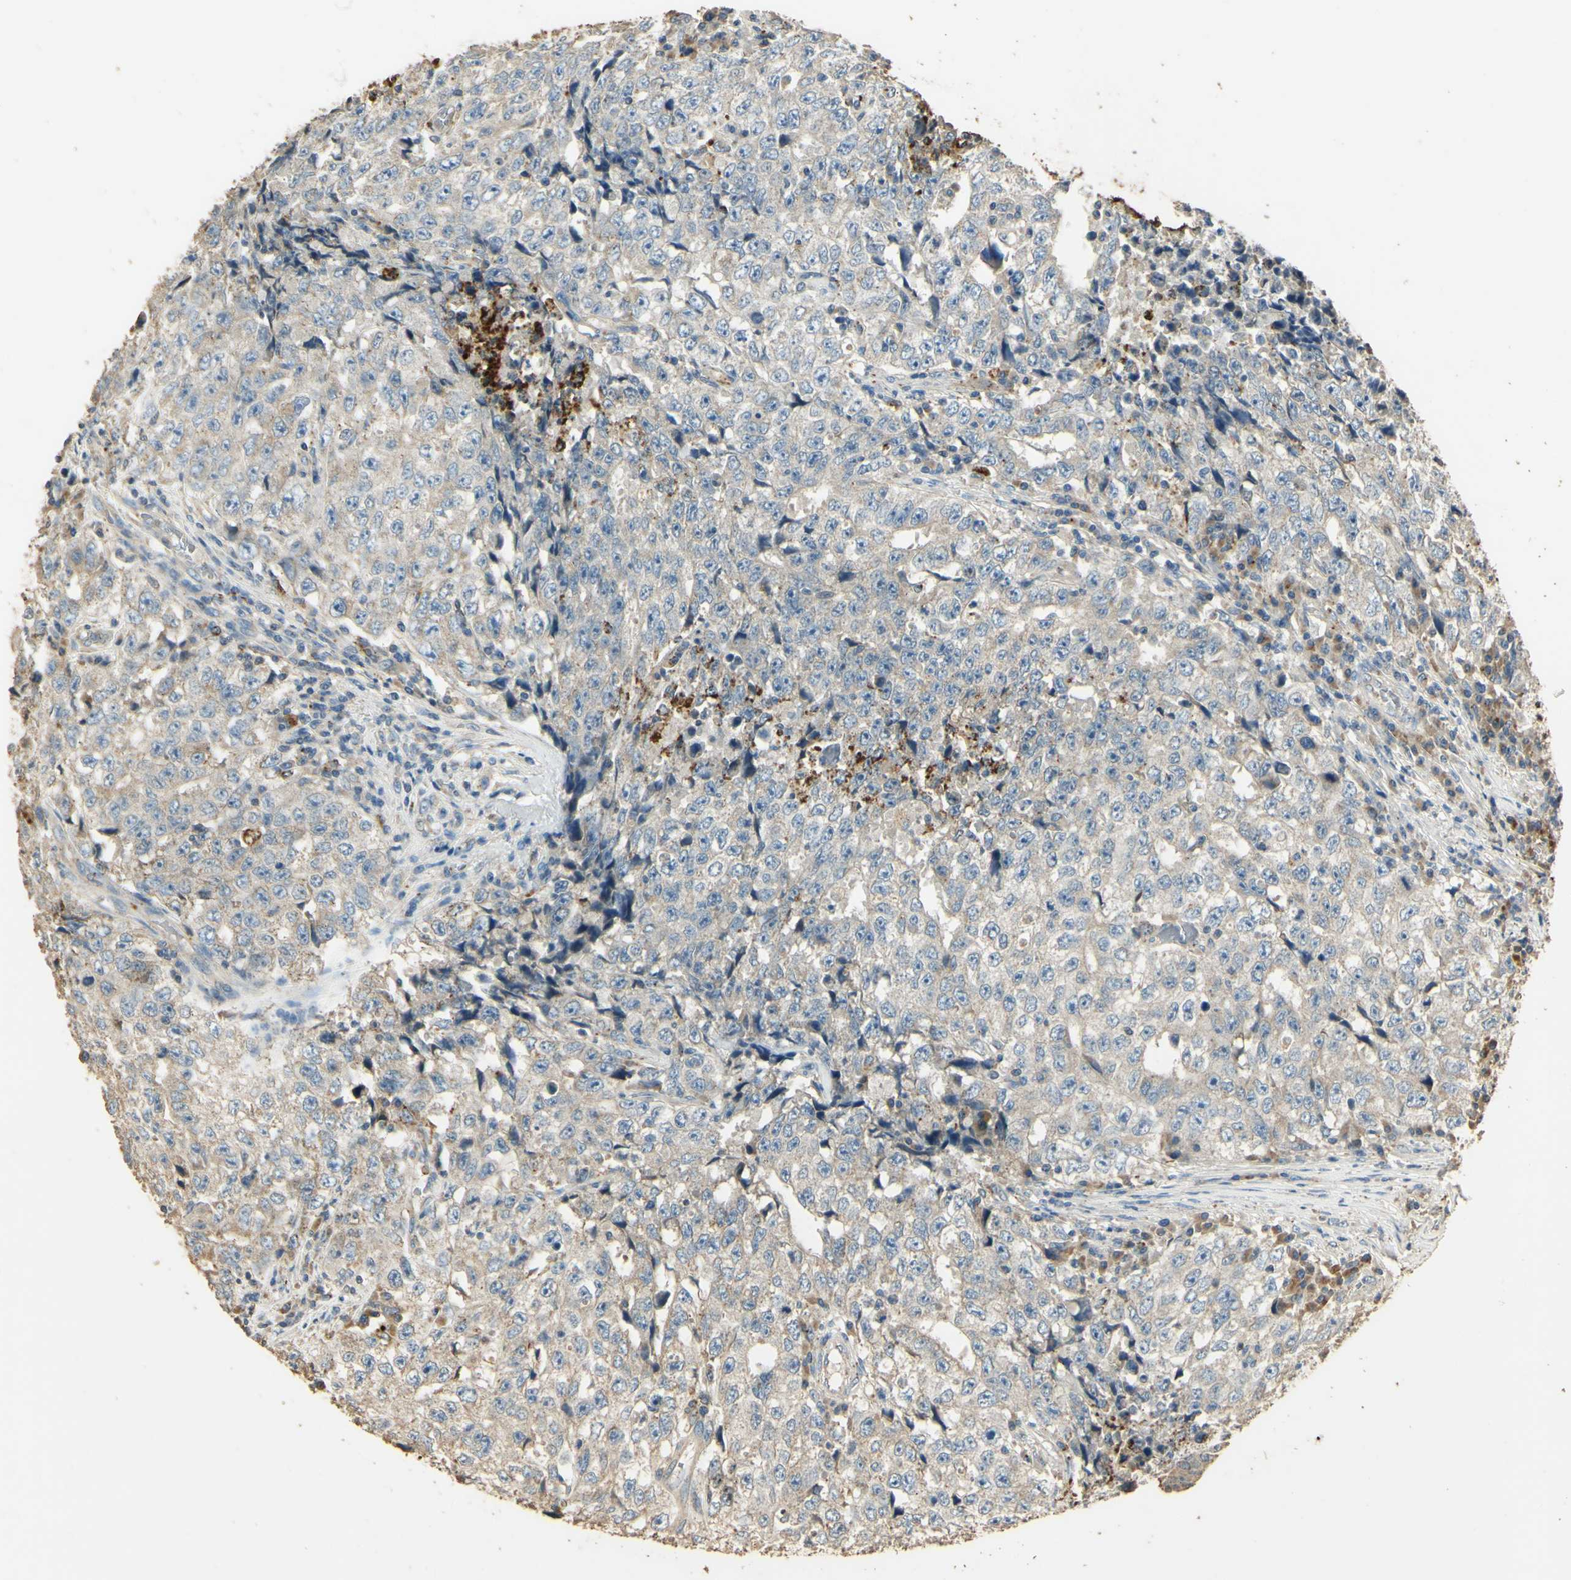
{"staining": {"intensity": "strong", "quantity": "<25%", "location": "cytoplasmic/membranous"}, "tissue": "testis cancer", "cell_type": "Tumor cells", "image_type": "cancer", "snomed": [{"axis": "morphology", "description": "Necrosis, NOS"}, {"axis": "morphology", "description": "Carcinoma, Embryonal, NOS"}, {"axis": "topography", "description": "Testis"}], "caption": "There is medium levels of strong cytoplasmic/membranous expression in tumor cells of testis cancer, as demonstrated by immunohistochemical staining (brown color).", "gene": "ARHGEF17", "patient": {"sex": "male", "age": 19}}